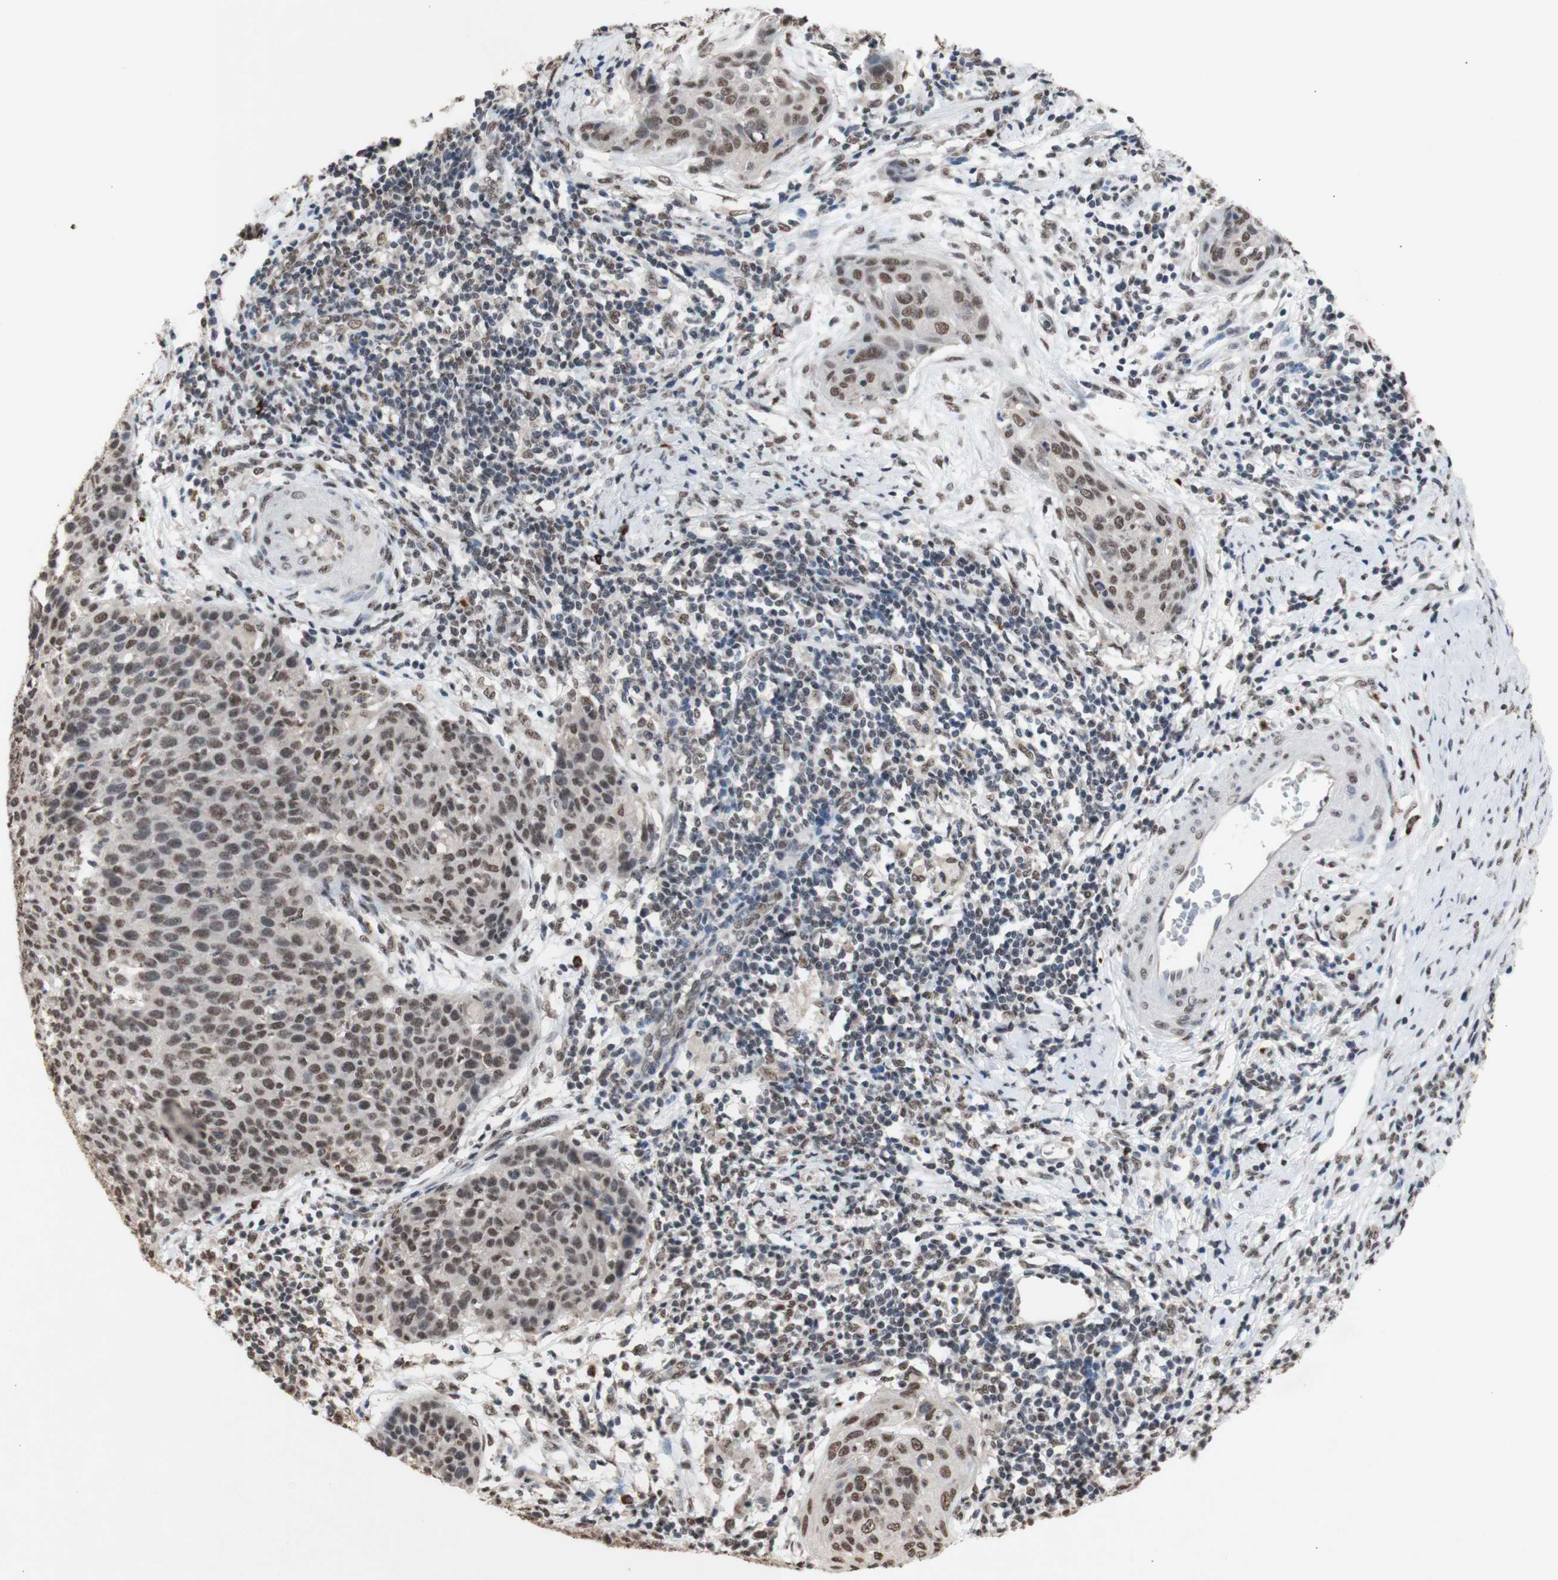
{"staining": {"intensity": "weak", "quantity": ">75%", "location": "nuclear"}, "tissue": "cervical cancer", "cell_type": "Tumor cells", "image_type": "cancer", "snomed": [{"axis": "morphology", "description": "Squamous cell carcinoma, NOS"}, {"axis": "topography", "description": "Cervix"}], "caption": "About >75% of tumor cells in cervical cancer (squamous cell carcinoma) display weak nuclear protein expression as visualized by brown immunohistochemical staining.", "gene": "SFPQ", "patient": {"sex": "female", "age": 38}}